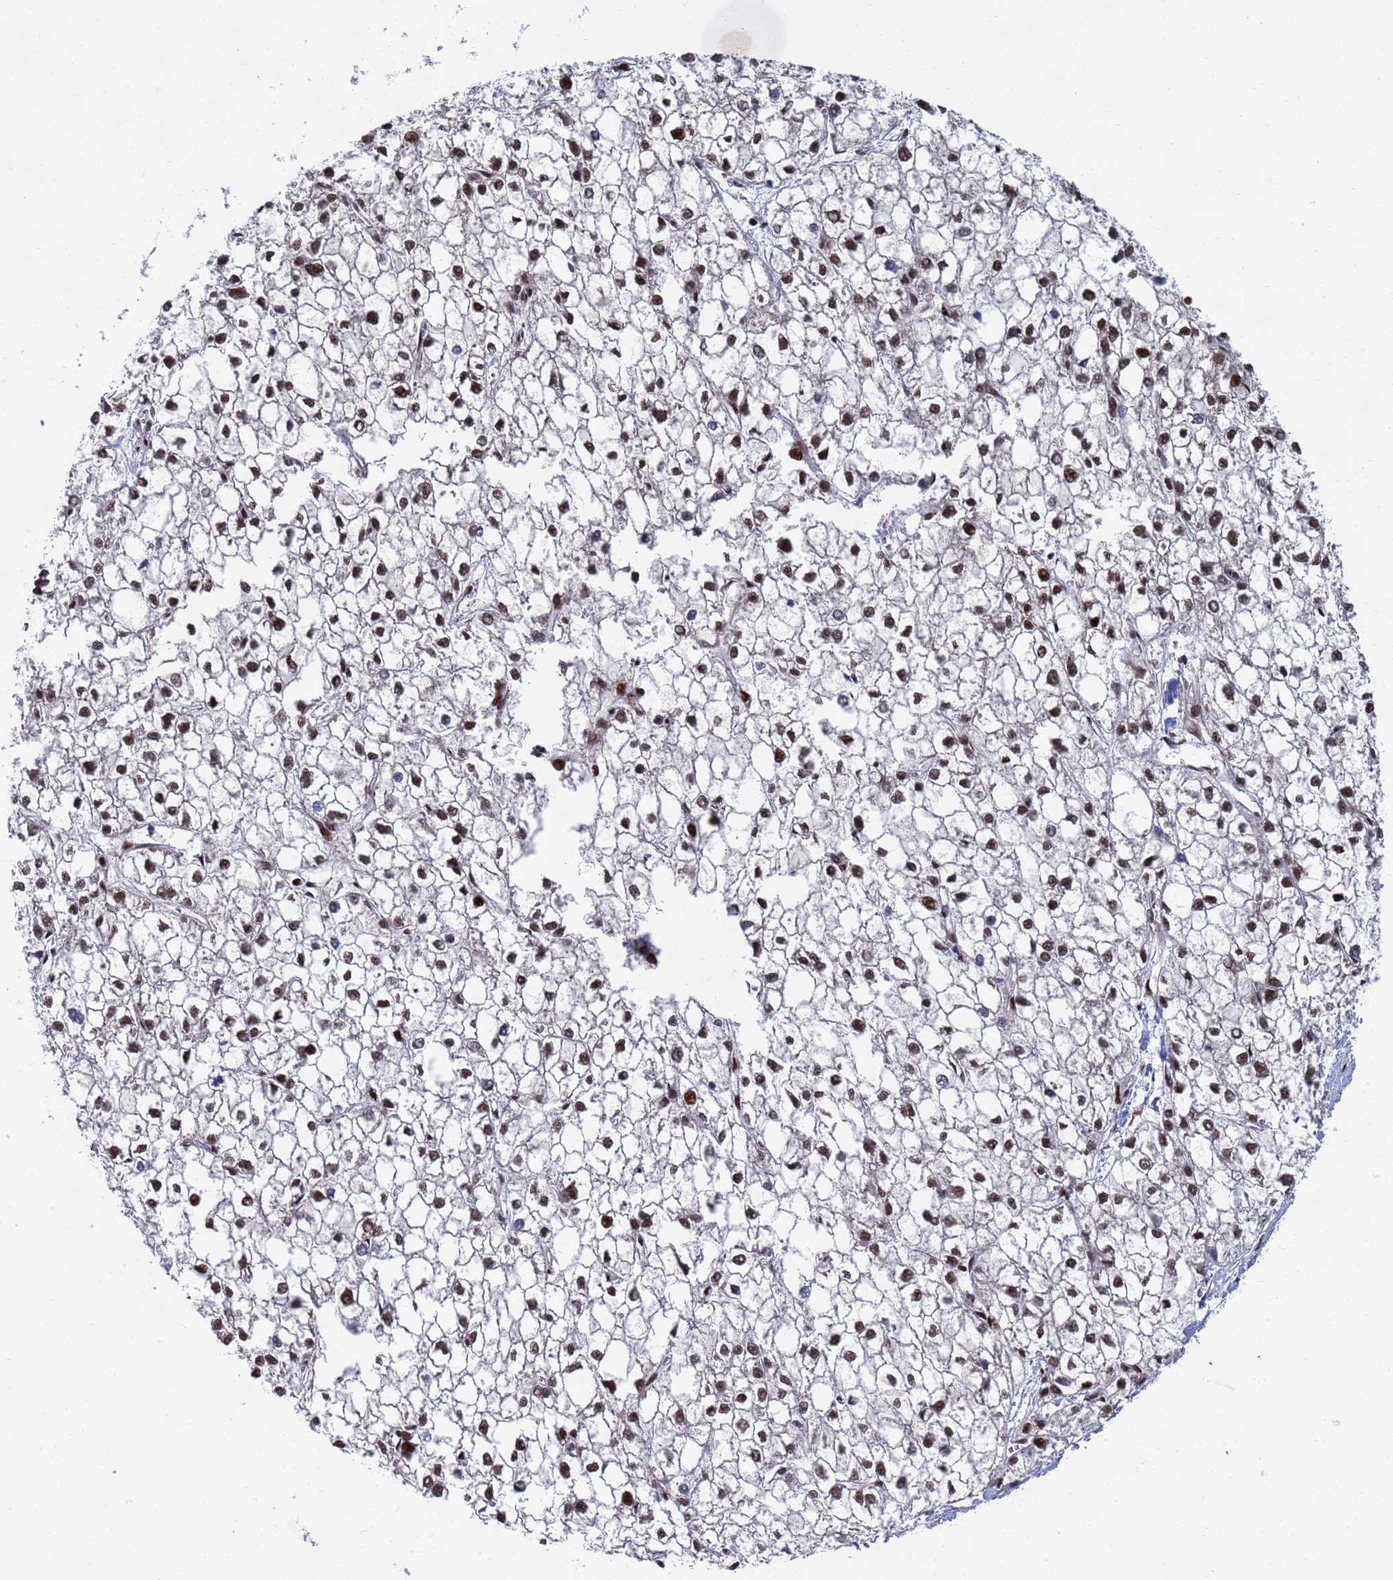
{"staining": {"intensity": "moderate", "quantity": ">75%", "location": "nuclear"}, "tissue": "liver cancer", "cell_type": "Tumor cells", "image_type": "cancer", "snomed": [{"axis": "morphology", "description": "Carcinoma, Hepatocellular, NOS"}, {"axis": "topography", "description": "Liver"}], "caption": "A medium amount of moderate nuclear expression is seen in approximately >75% of tumor cells in liver cancer (hepatocellular carcinoma) tissue.", "gene": "AP5Z1", "patient": {"sex": "female", "age": 43}}